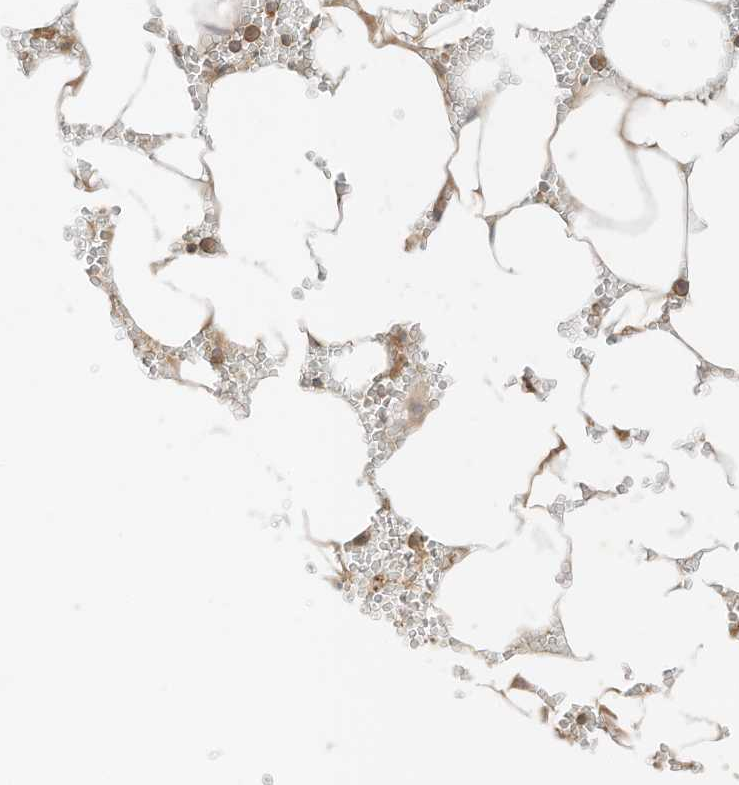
{"staining": {"intensity": "moderate", "quantity": "<25%", "location": "cytoplasmic/membranous"}, "tissue": "bone marrow", "cell_type": "Hematopoietic cells", "image_type": "normal", "snomed": [{"axis": "morphology", "description": "Normal tissue, NOS"}, {"axis": "topography", "description": "Bone marrow"}], "caption": "A low amount of moderate cytoplasmic/membranous positivity is appreciated in approximately <25% of hematopoietic cells in unremarkable bone marrow.", "gene": "SLC25A12", "patient": {"sex": "male", "age": 70}}